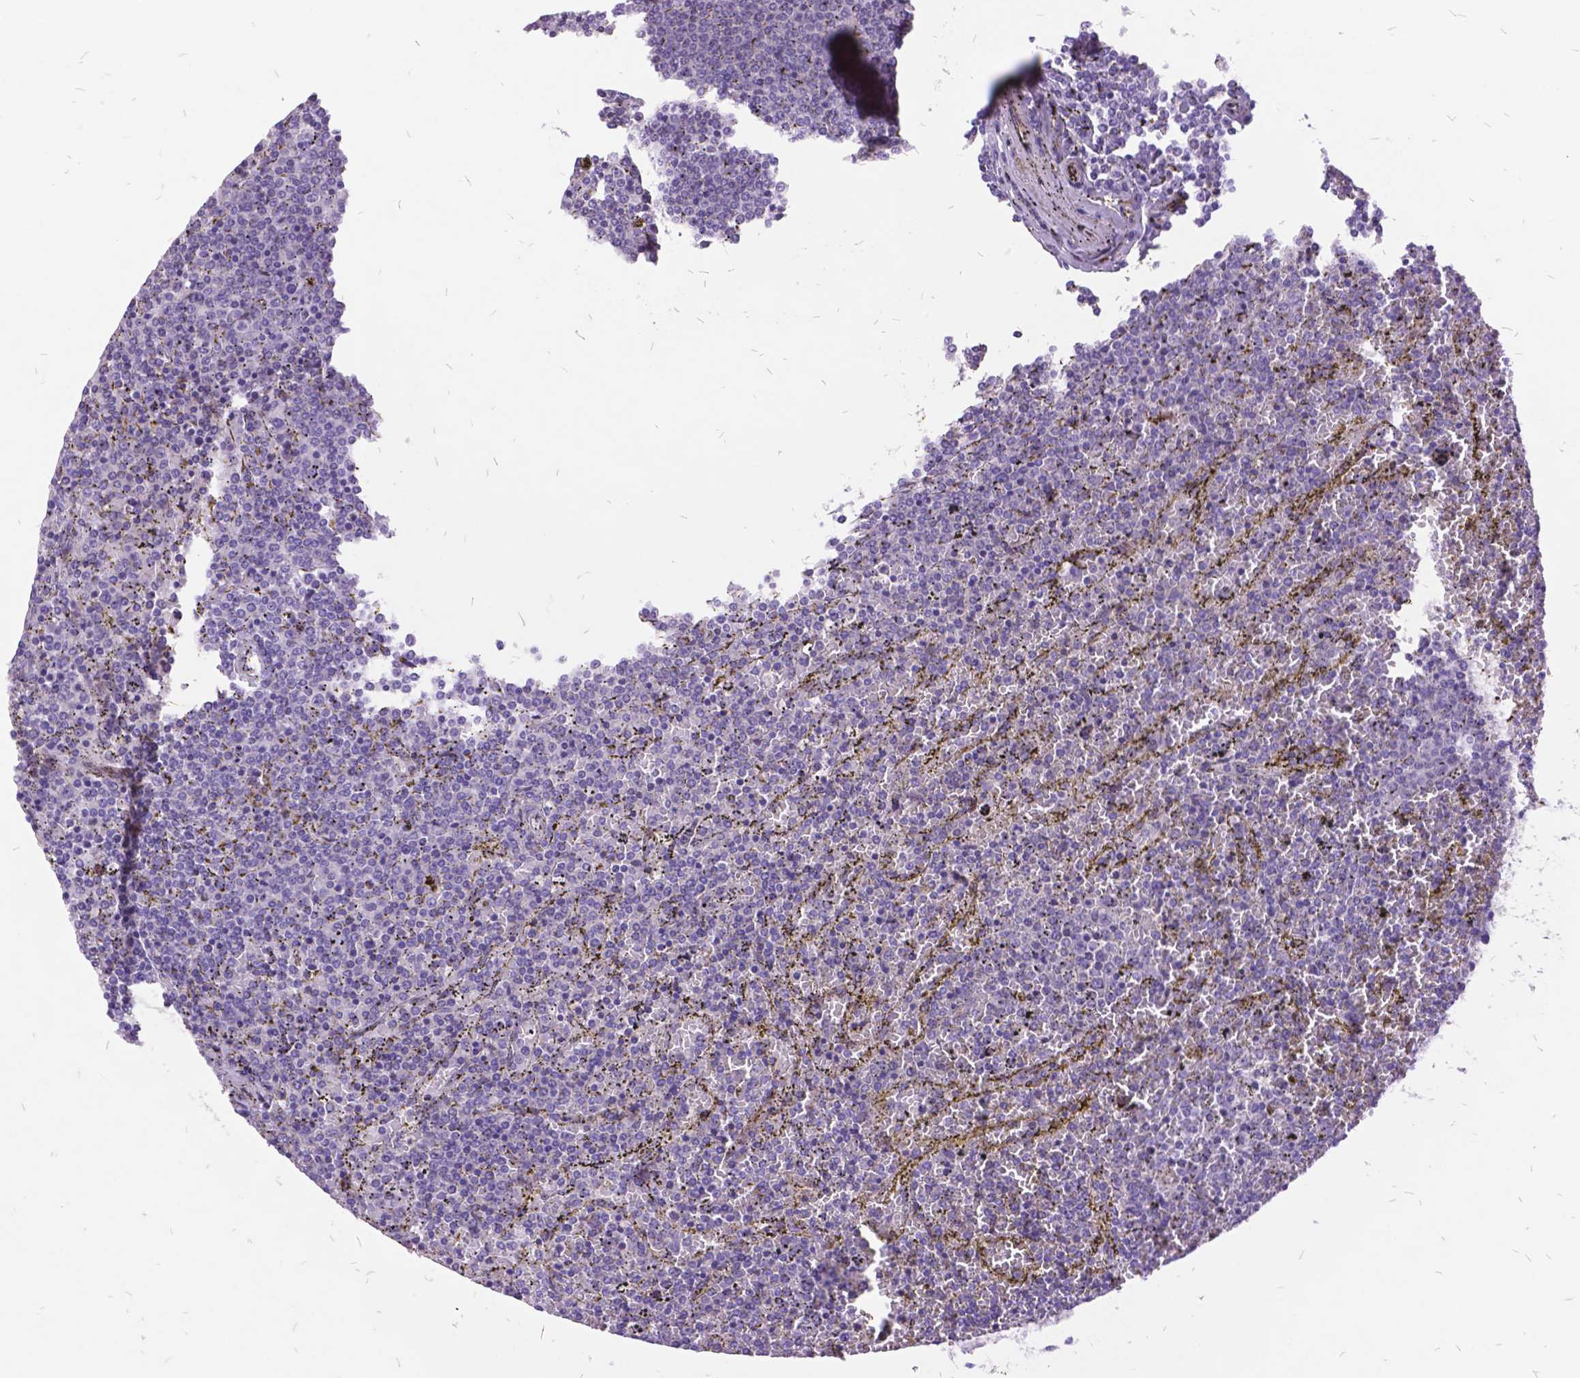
{"staining": {"intensity": "negative", "quantity": "none", "location": "none"}, "tissue": "lymphoma", "cell_type": "Tumor cells", "image_type": "cancer", "snomed": [{"axis": "morphology", "description": "Malignant lymphoma, non-Hodgkin's type, Low grade"}, {"axis": "topography", "description": "Spleen"}], "caption": "There is no significant staining in tumor cells of malignant lymphoma, non-Hodgkin's type (low-grade).", "gene": "ITGB6", "patient": {"sex": "female", "age": 77}}